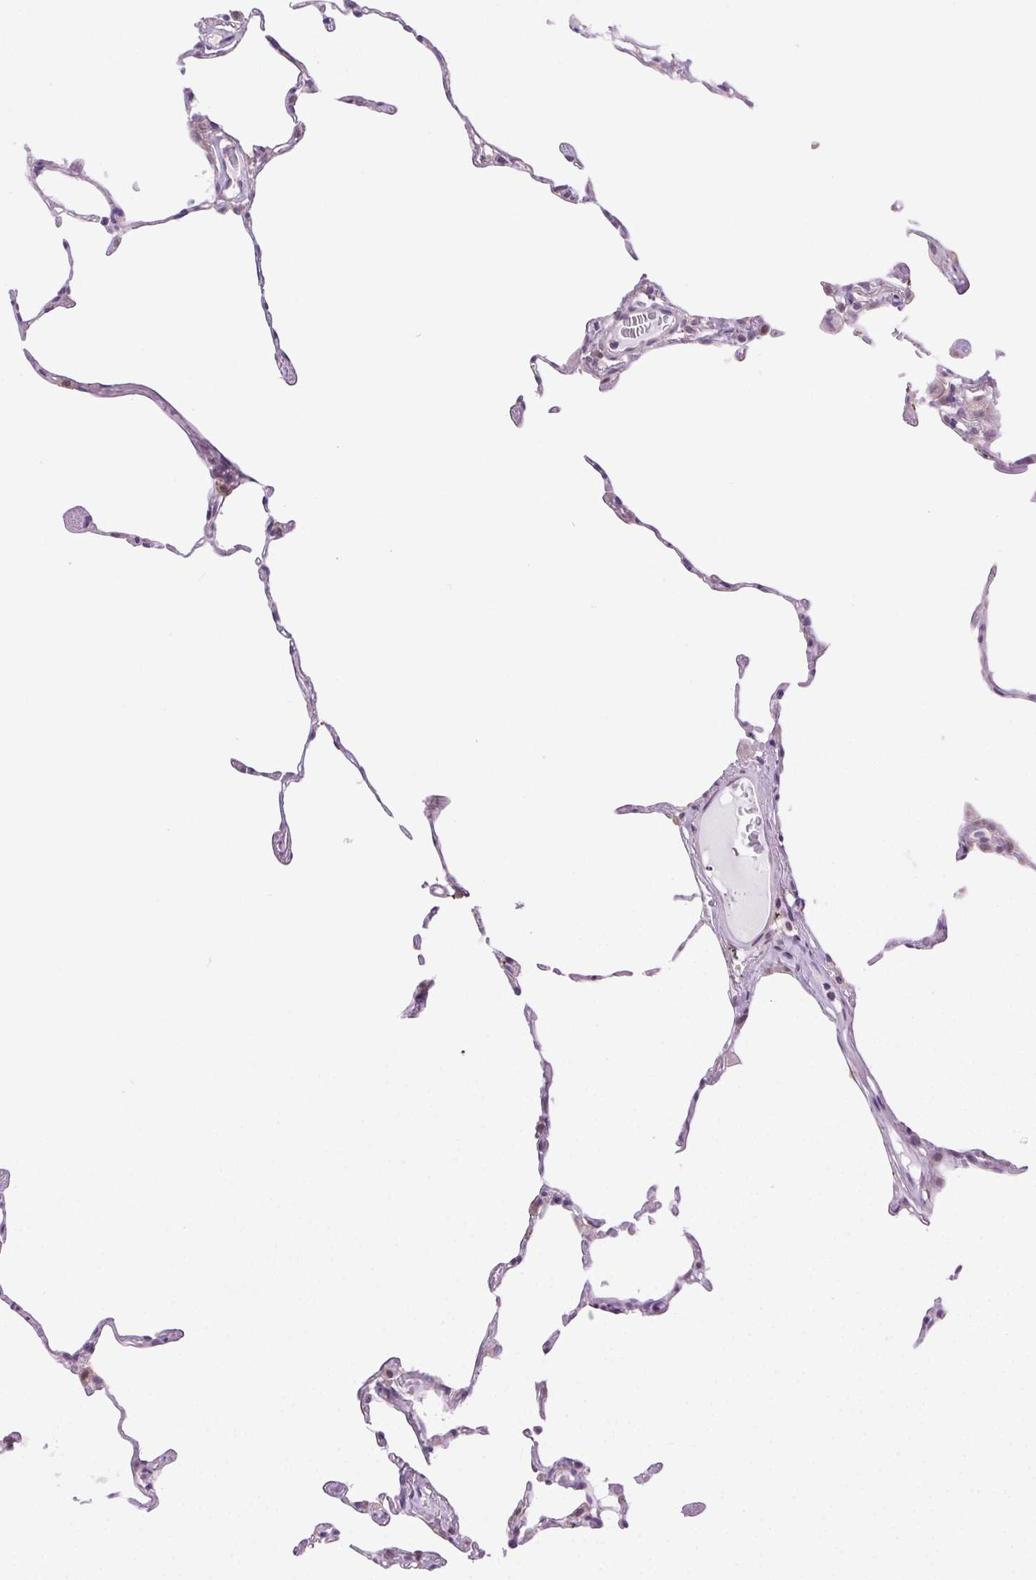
{"staining": {"intensity": "negative", "quantity": "none", "location": "none"}, "tissue": "lung", "cell_type": "Alveolar cells", "image_type": "normal", "snomed": [{"axis": "morphology", "description": "Normal tissue, NOS"}, {"axis": "topography", "description": "Lung"}], "caption": "The immunohistochemistry image has no significant staining in alveolar cells of lung.", "gene": "SYT11", "patient": {"sex": "female", "age": 57}}